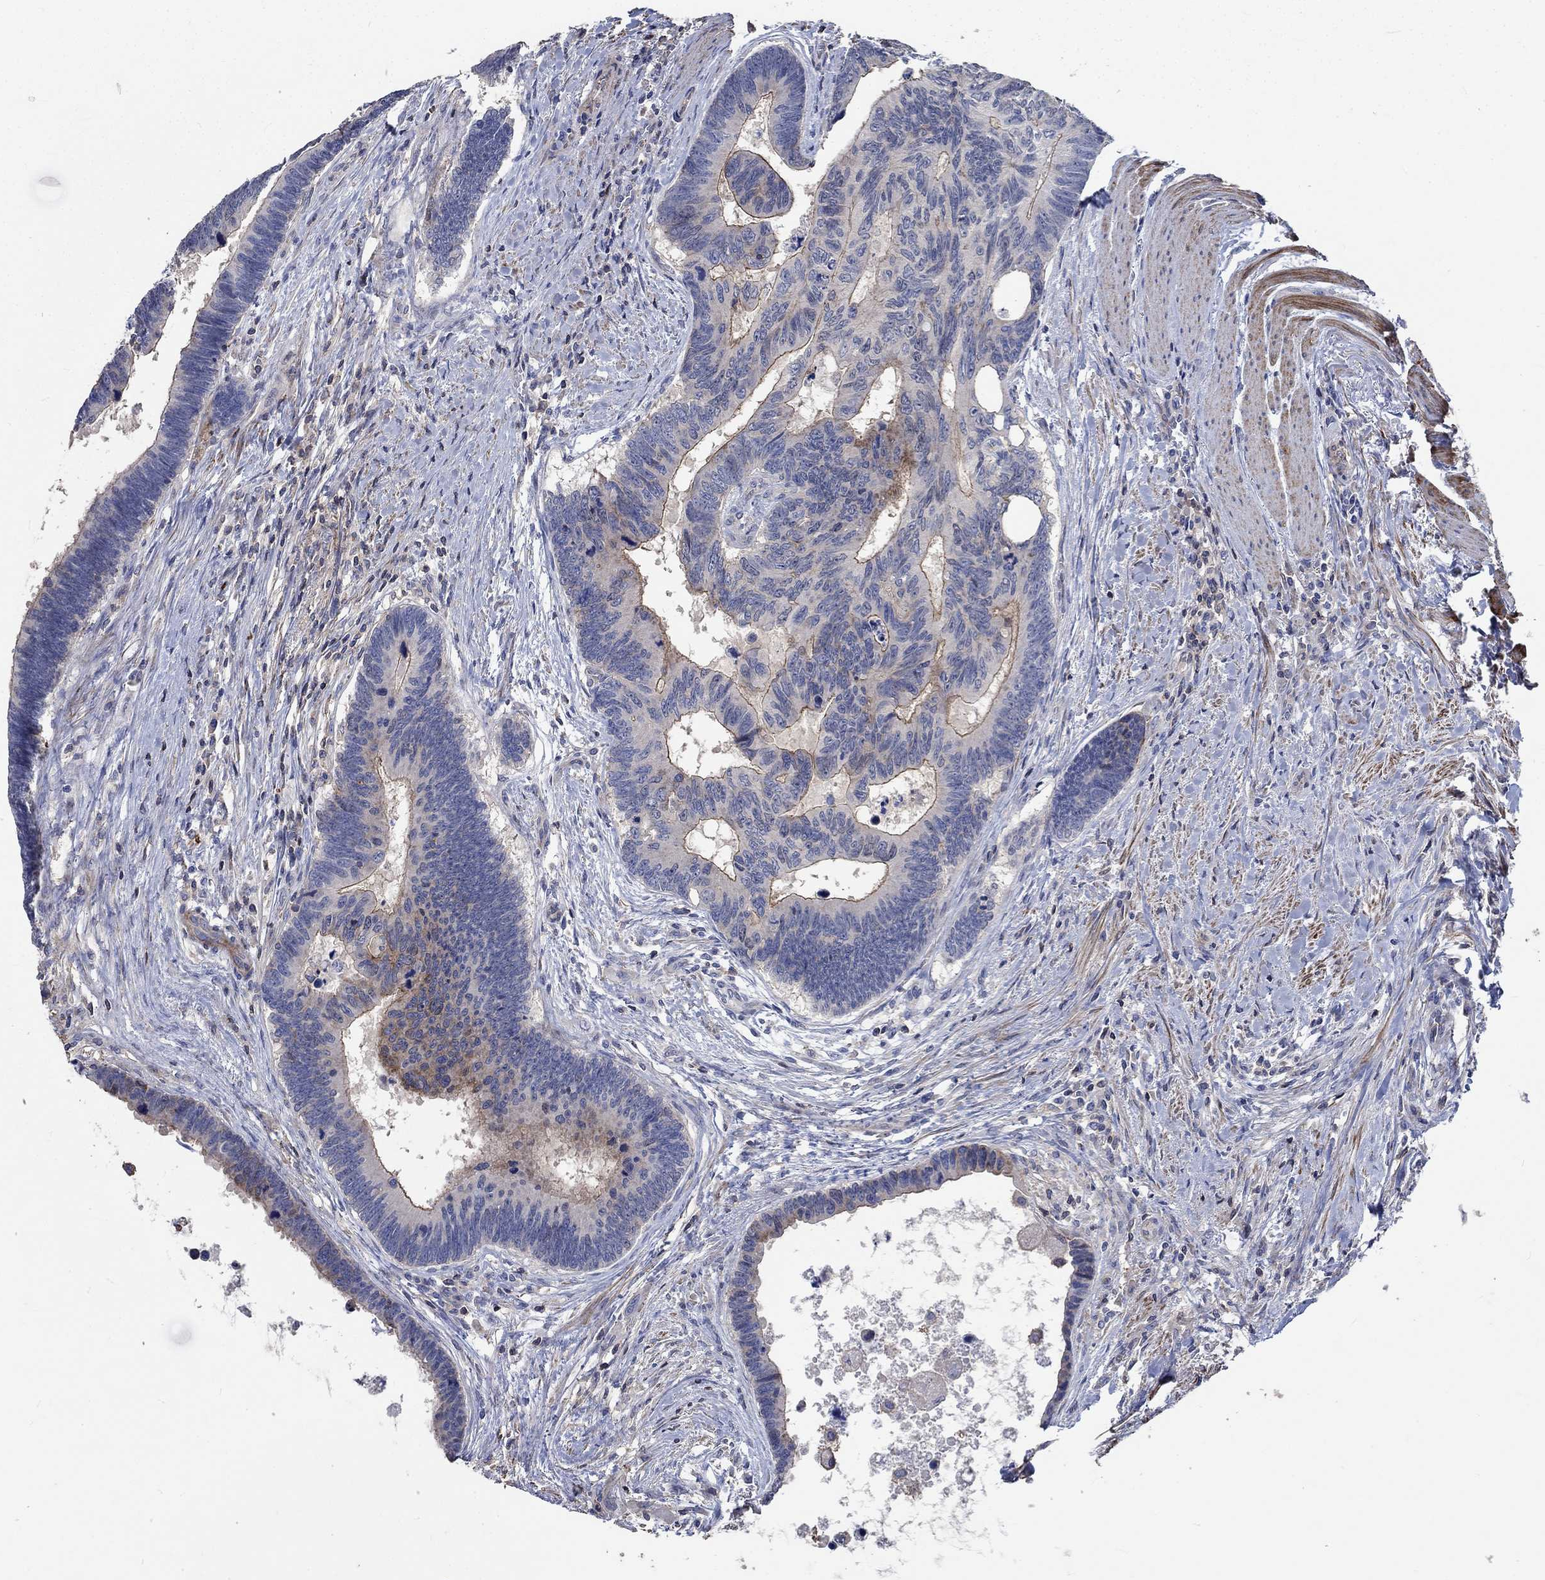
{"staining": {"intensity": "strong", "quantity": "25%-75%", "location": "cytoplasmic/membranous"}, "tissue": "colorectal cancer", "cell_type": "Tumor cells", "image_type": "cancer", "snomed": [{"axis": "morphology", "description": "Adenocarcinoma, NOS"}, {"axis": "topography", "description": "Colon"}], "caption": "The immunohistochemical stain labels strong cytoplasmic/membranous expression in tumor cells of colorectal adenocarcinoma tissue.", "gene": "TNFAIP8L3", "patient": {"sex": "female", "age": 77}}